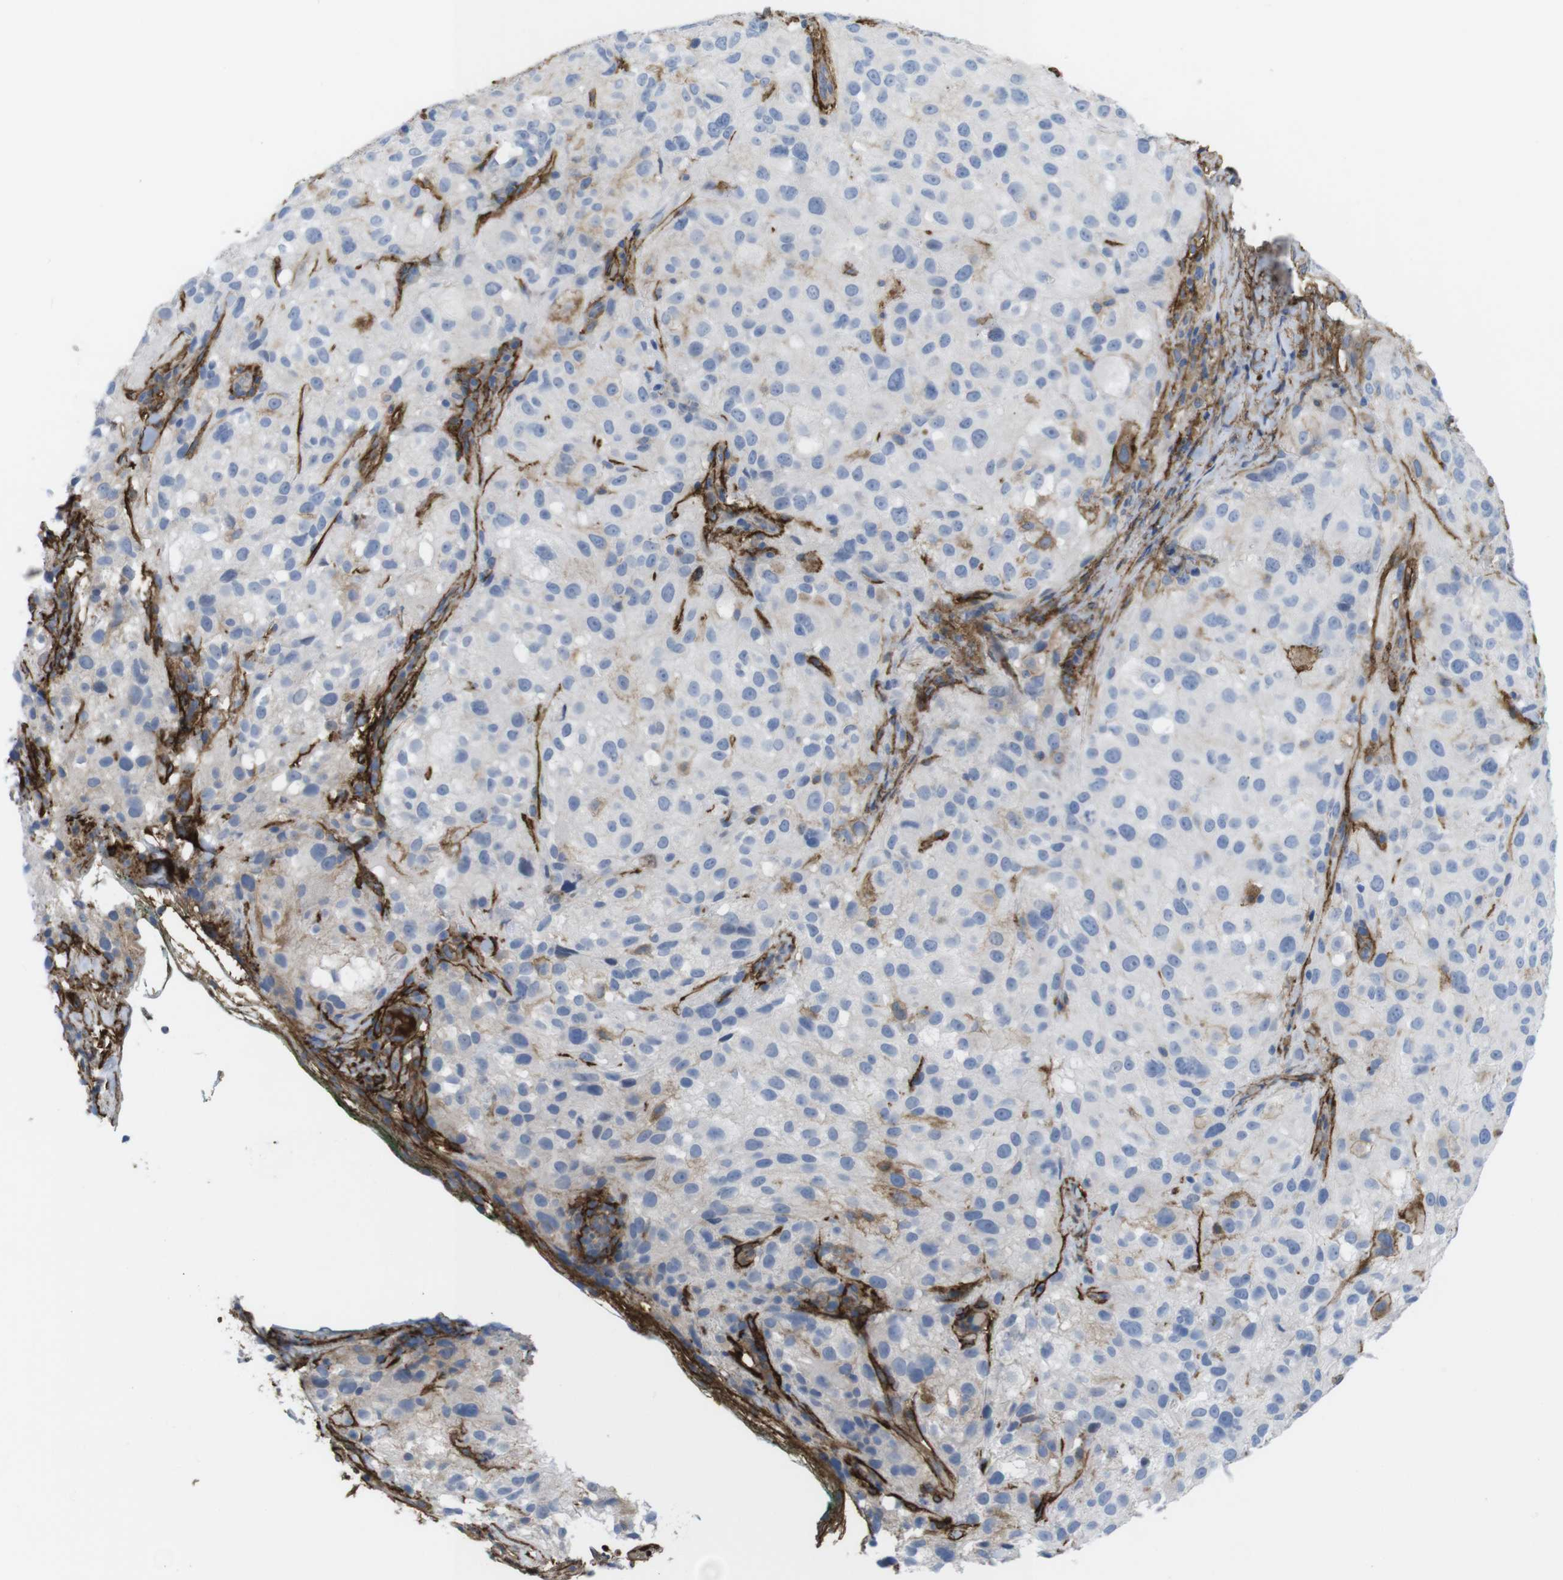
{"staining": {"intensity": "negative", "quantity": "none", "location": "none"}, "tissue": "melanoma", "cell_type": "Tumor cells", "image_type": "cancer", "snomed": [{"axis": "morphology", "description": "Necrosis, NOS"}, {"axis": "morphology", "description": "Malignant melanoma, NOS"}, {"axis": "topography", "description": "Skin"}], "caption": "This image is of melanoma stained with immunohistochemistry to label a protein in brown with the nuclei are counter-stained blue. There is no expression in tumor cells.", "gene": "CYBRD1", "patient": {"sex": "female", "age": 87}}